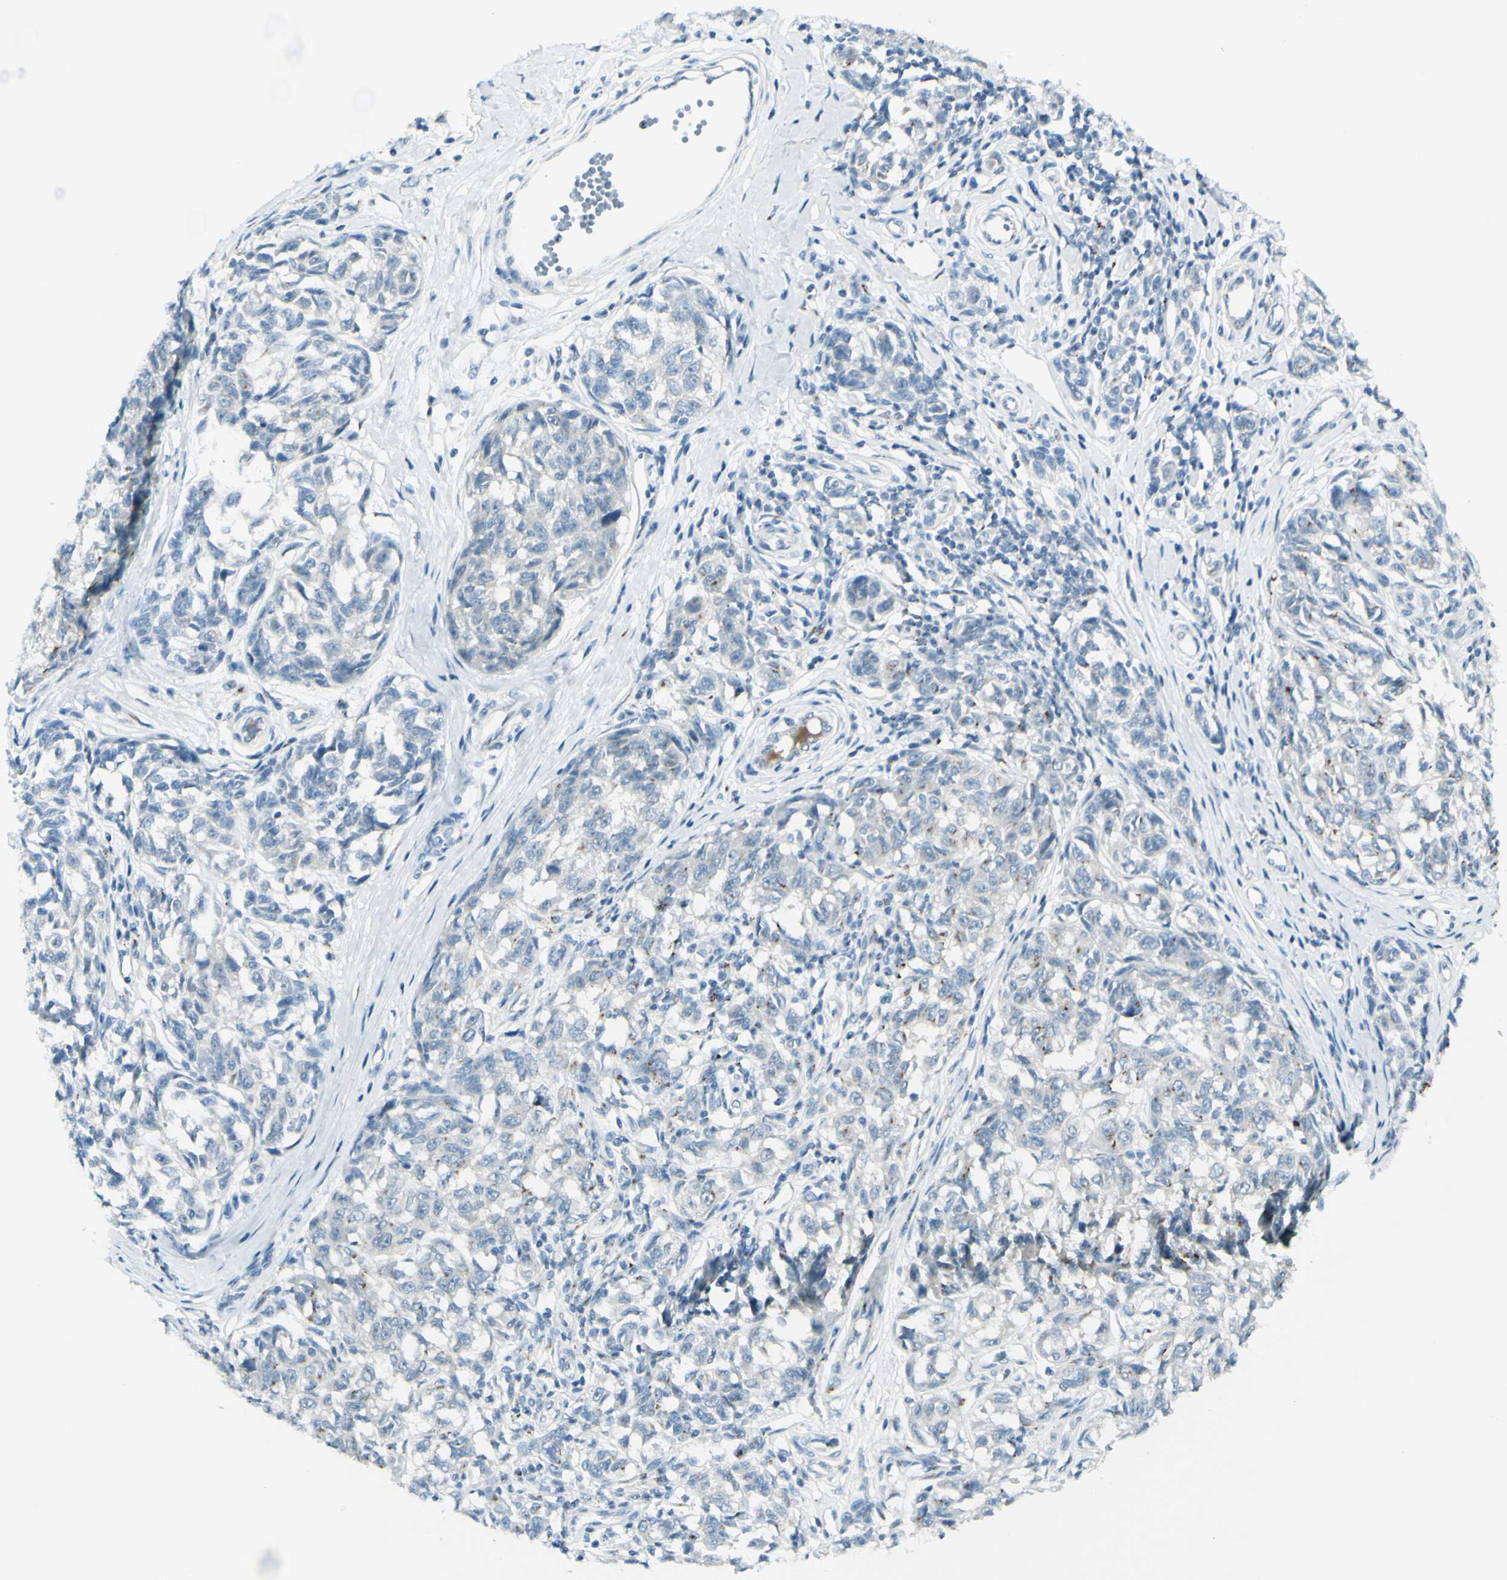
{"staining": {"intensity": "negative", "quantity": "none", "location": "none"}, "tissue": "melanoma", "cell_type": "Tumor cells", "image_type": "cancer", "snomed": [{"axis": "morphology", "description": "Malignant melanoma, NOS"}, {"axis": "topography", "description": "Skin"}], "caption": "IHC histopathology image of melanoma stained for a protein (brown), which shows no staining in tumor cells.", "gene": "B4GALT1", "patient": {"sex": "female", "age": 64}}